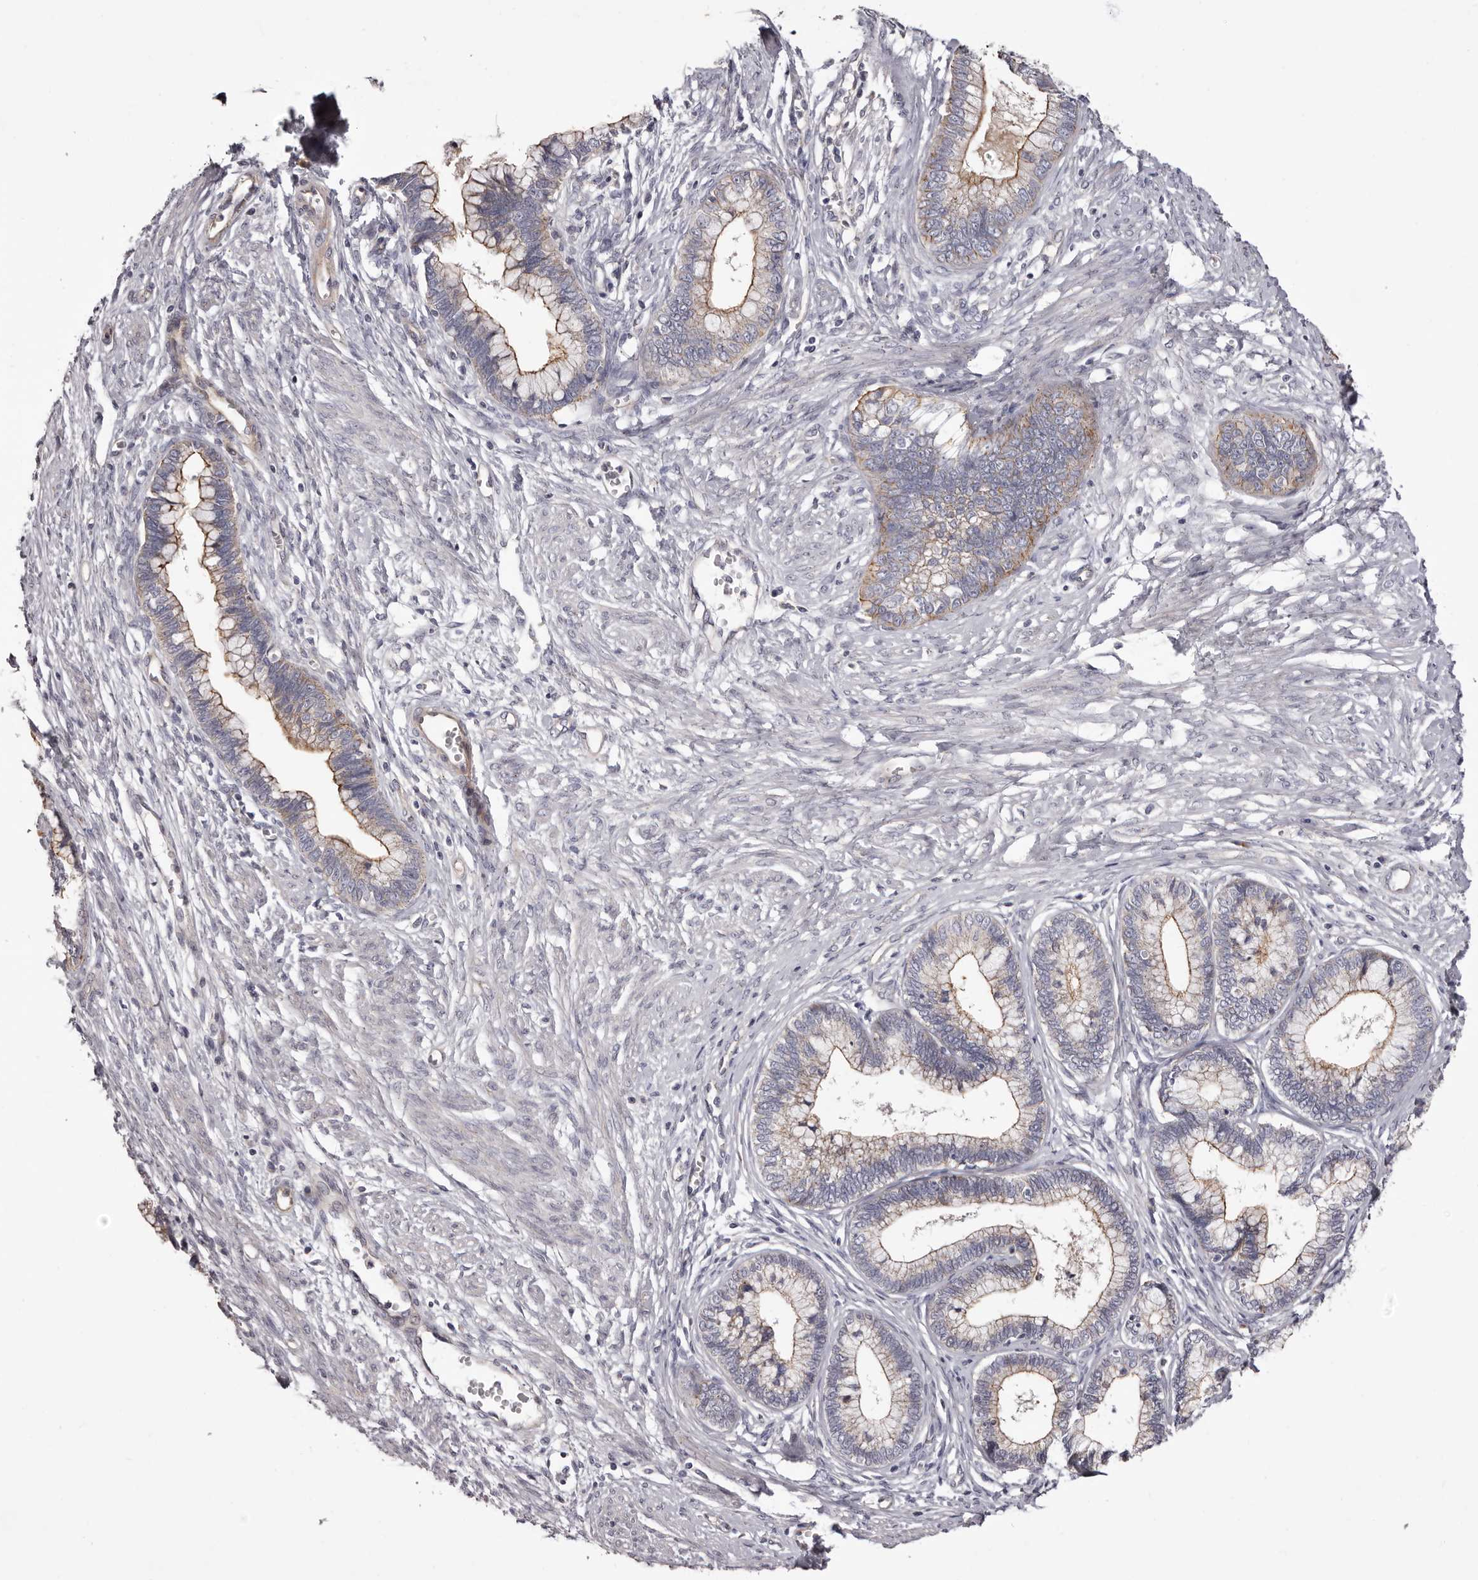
{"staining": {"intensity": "moderate", "quantity": "25%-75%", "location": "cytoplasmic/membranous"}, "tissue": "cervical cancer", "cell_type": "Tumor cells", "image_type": "cancer", "snomed": [{"axis": "morphology", "description": "Adenocarcinoma, NOS"}, {"axis": "topography", "description": "Cervix"}], "caption": "A high-resolution histopathology image shows immunohistochemistry staining of cervical cancer, which reveals moderate cytoplasmic/membranous expression in about 25%-75% of tumor cells.", "gene": "PEG10", "patient": {"sex": "female", "age": 44}}